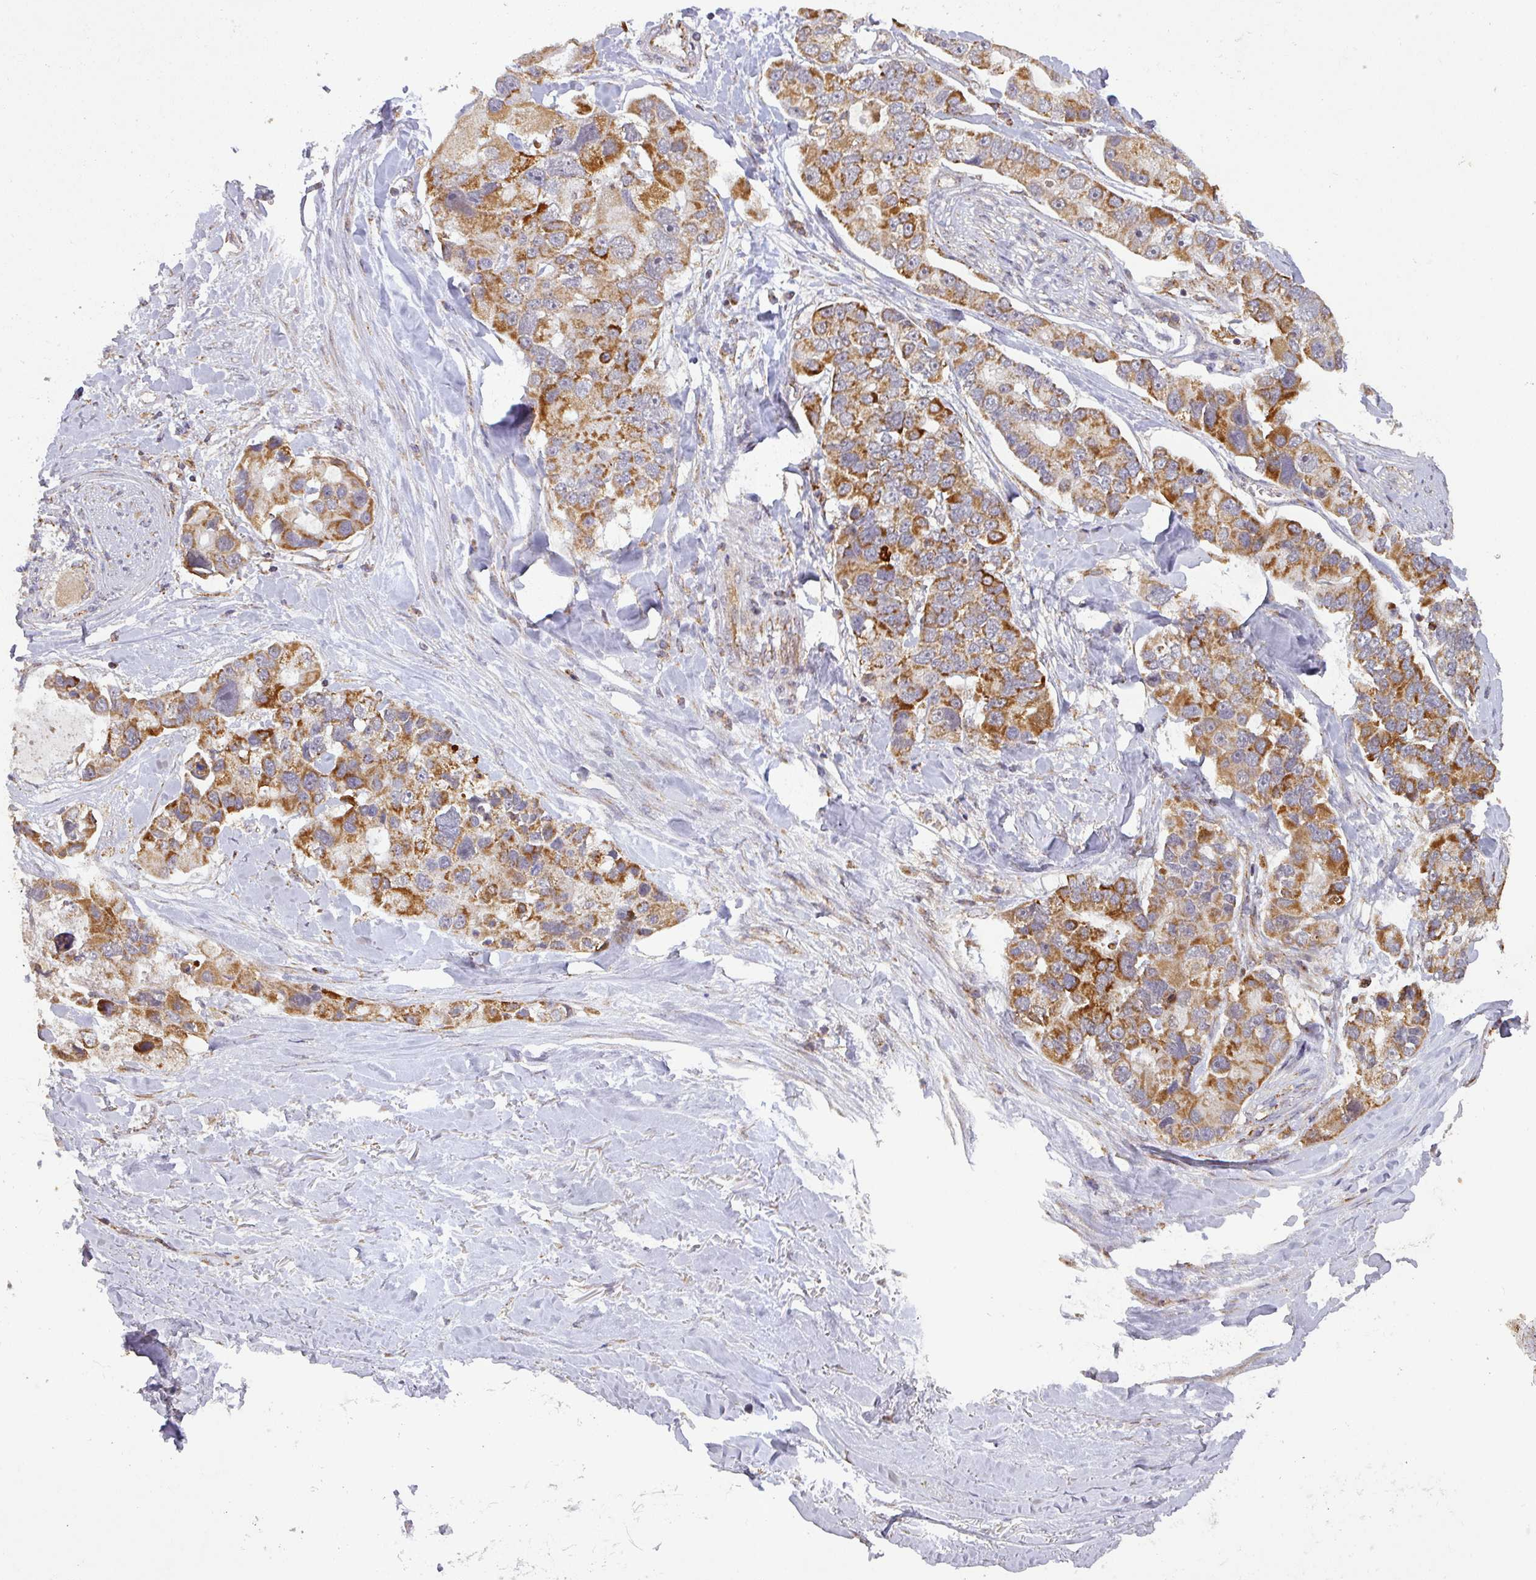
{"staining": {"intensity": "strong", "quantity": ">75%", "location": "cytoplasmic/membranous"}, "tissue": "lung cancer", "cell_type": "Tumor cells", "image_type": "cancer", "snomed": [{"axis": "morphology", "description": "Adenocarcinoma, NOS"}, {"axis": "topography", "description": "Lung"}], "caption": "This is an image of IHC staining of adenocarcinoma (lung), which shows strong expression in the cytoplasmic/membranous of tumor cells.", "gene": "GPD2", "patient": {"sex": "female", "age": 54}}